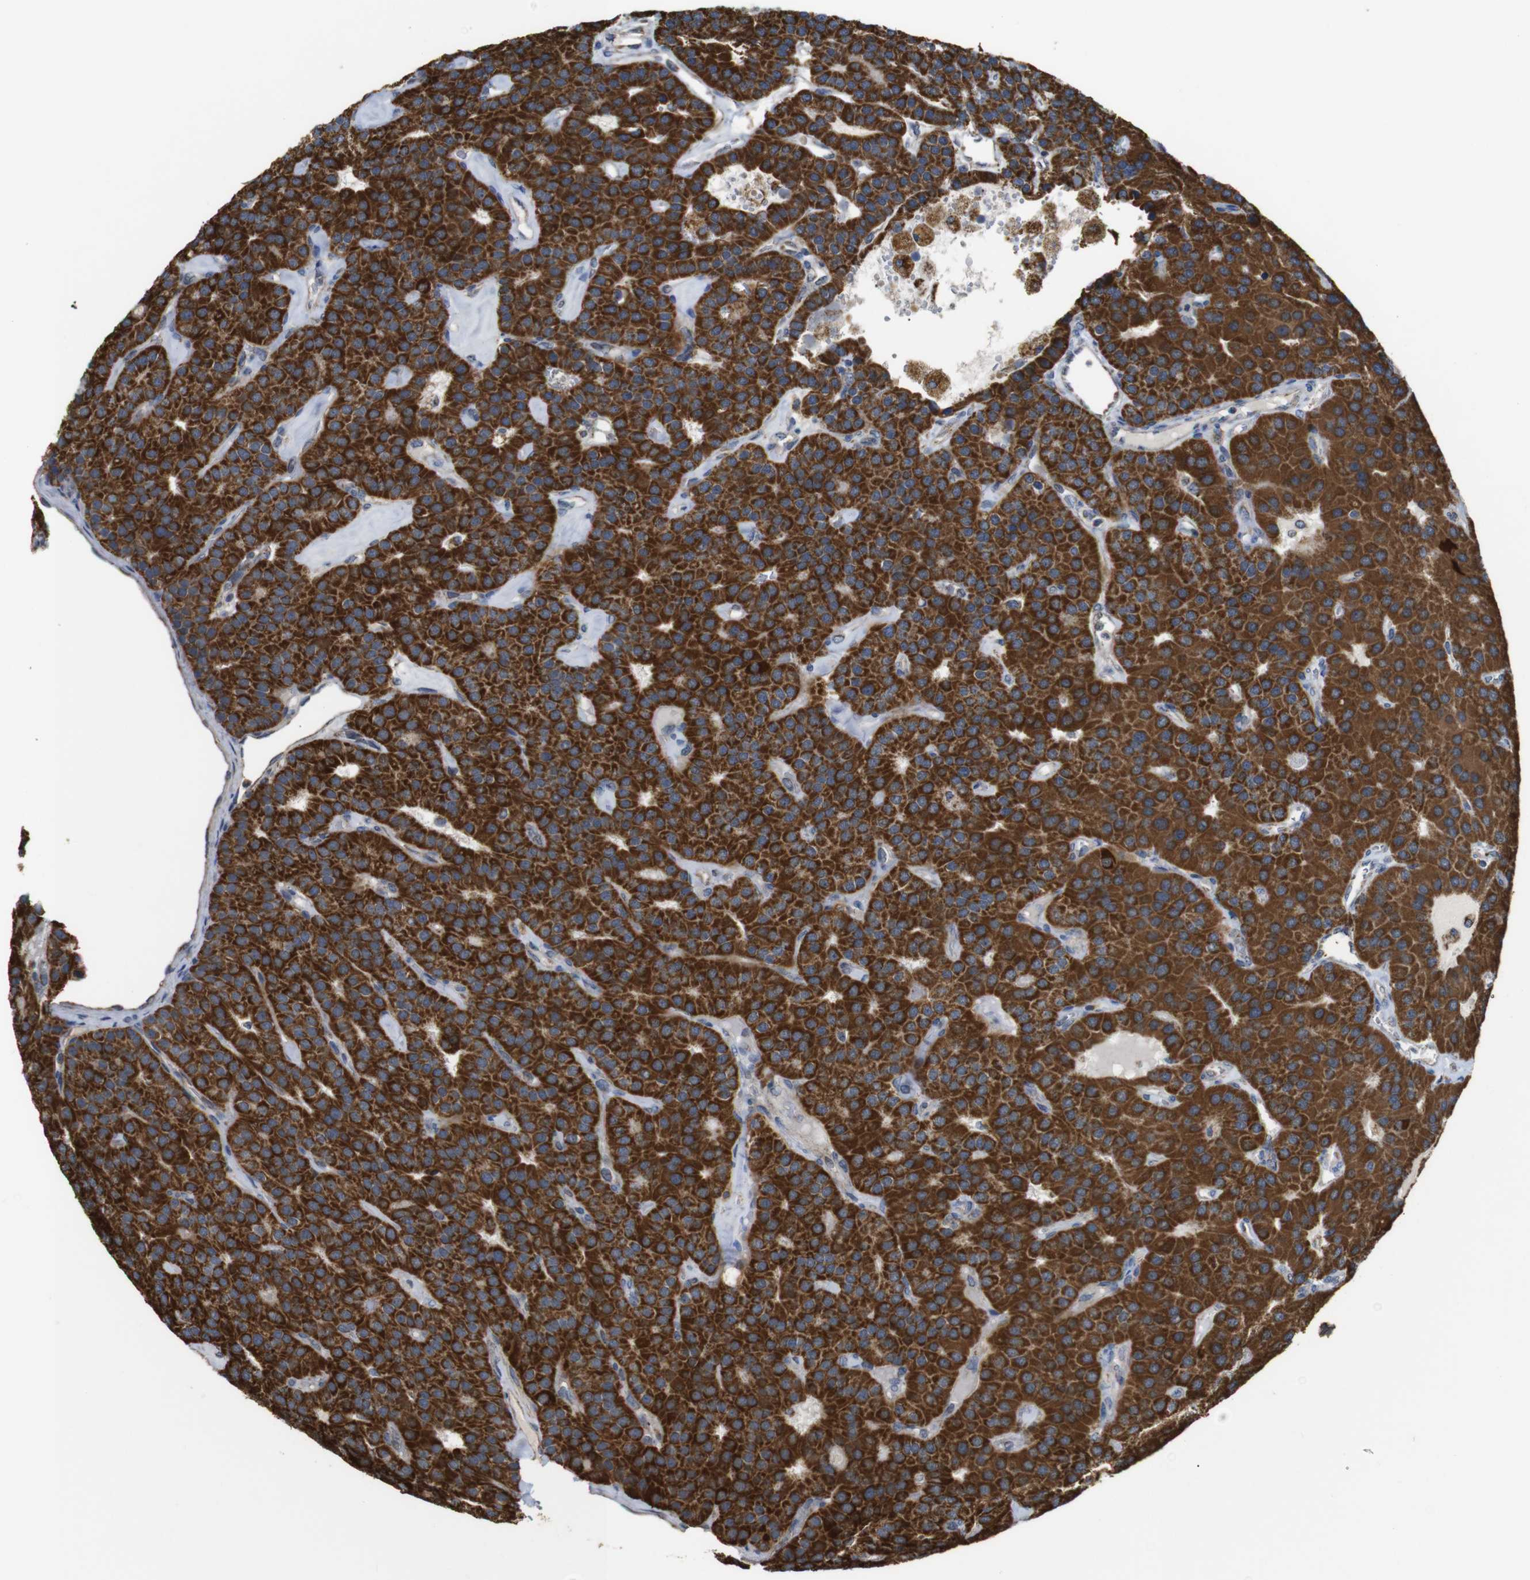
{"staining": {"intensity": "strong", "quantity": ">75%", "location": "cytoplasmic/membranous"}, "tissue": "parathyroid gland", "cell_type": "Glandular cells", "image_type": "normal", "snomed": [{"axis": "morphology", "description": "Normal tissue, NOS"}, {"axis": "morphology", "description": "Adenoma, NOS"}, {"axis": "topography", "description": "Parathyroid gland"}], "caption": "Immunohistochemistry (IHC) (DAB (3,3'-diaminobenzidine)) staining of normal human parathyroid gland displays strong cytoplasmic/membranous protein staining in about >75% of glandular cells. (brown staining indicates protein expression, while blue staining denotes nuclei).", "gene": "NR3C2", "patient": {"sex": "female", "age": 86}}